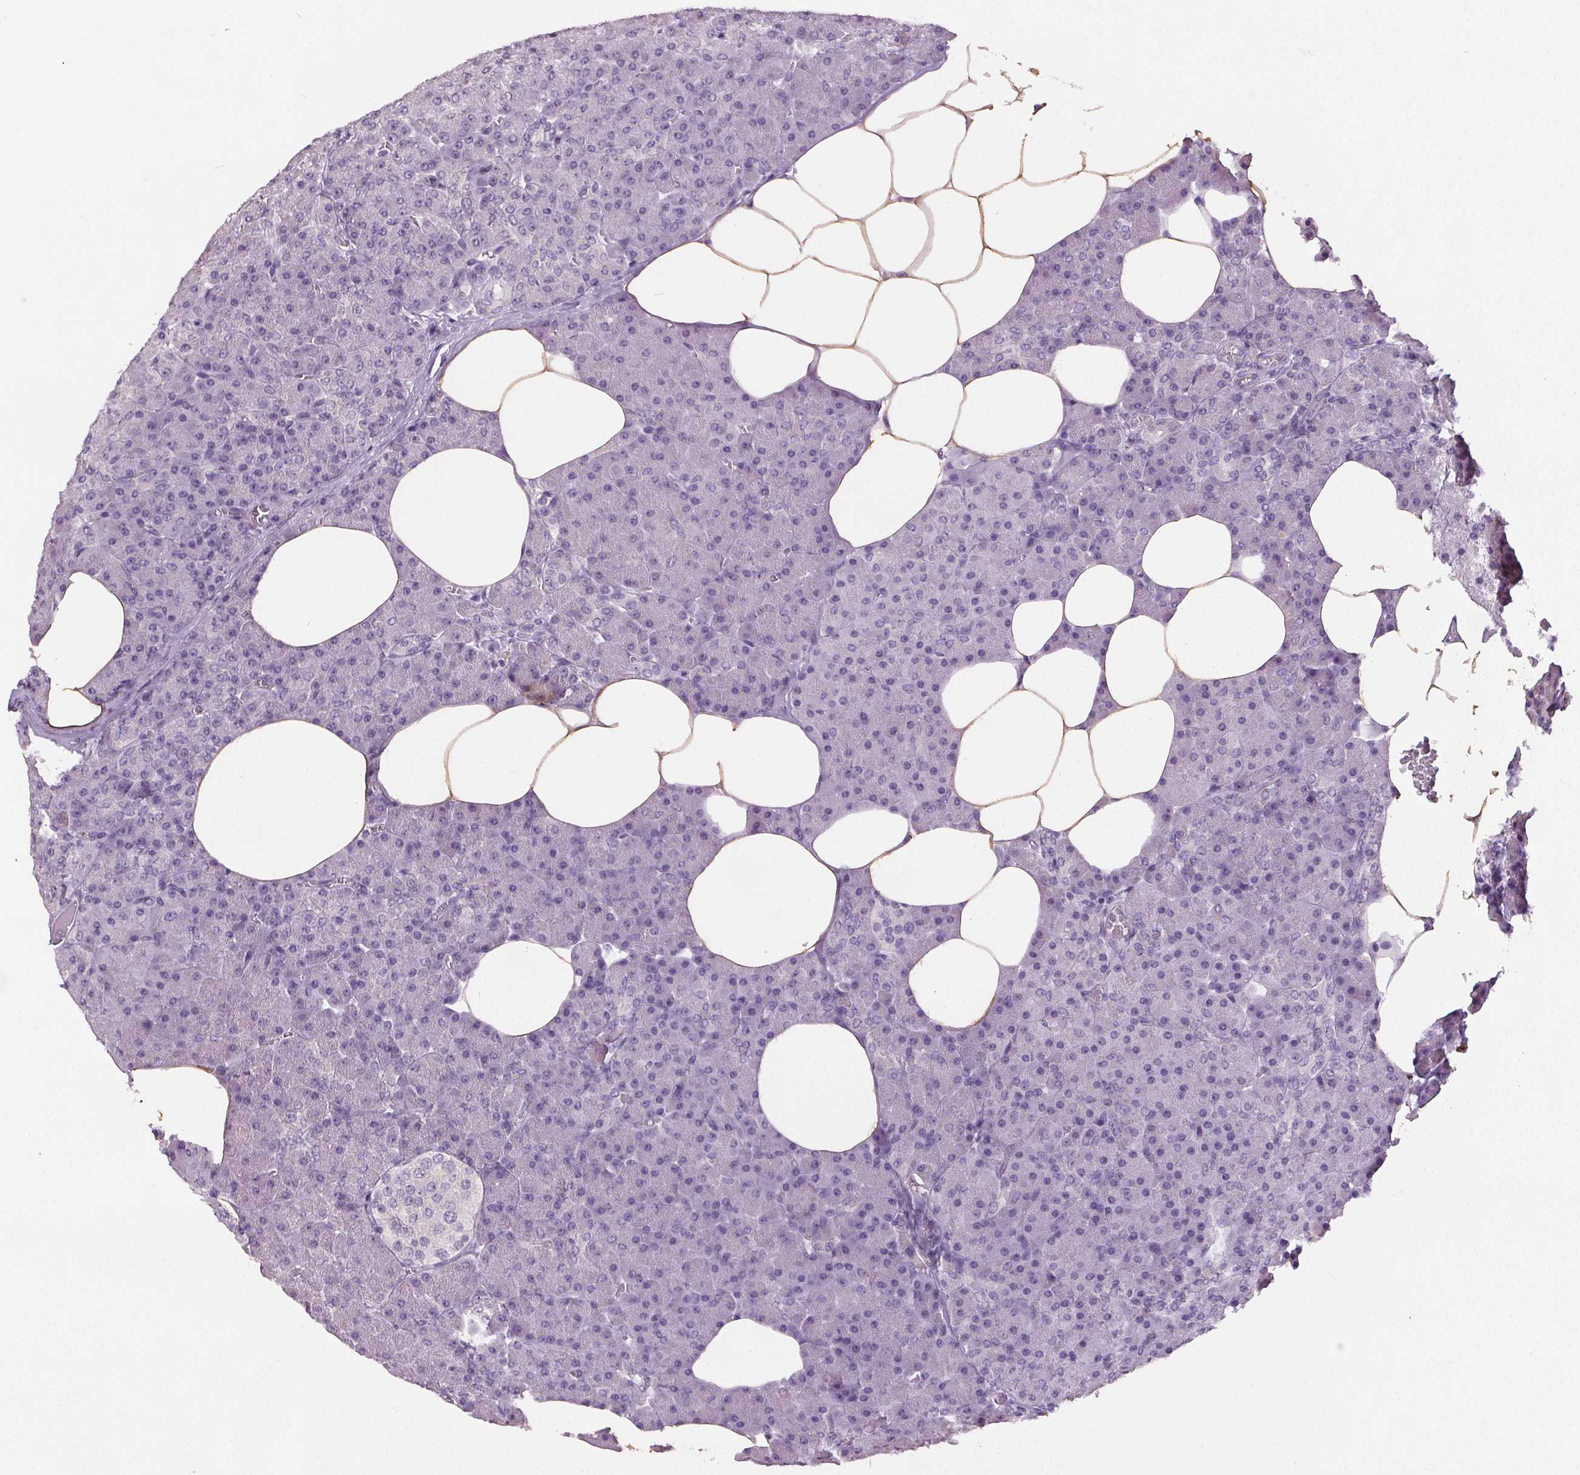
{"staining": {"intensity": "negative", "quantity": "none", "location": "none"}, "tissue": "pancreas", "cell_type": "Exocrine glandular cells", "image_type": "normal", "snomed": [{"axis": "morphology", "description": "Normal tissue, NOS"}, {"axis": "topography", "description": "Pancreas"}], "caption": "Protein analysis of unremarkable pancreas exhibits no significant expression in exocrine glandular cells.", "gene": "GPIHBP1", "patient": {"sex": "female", "age": 45}}